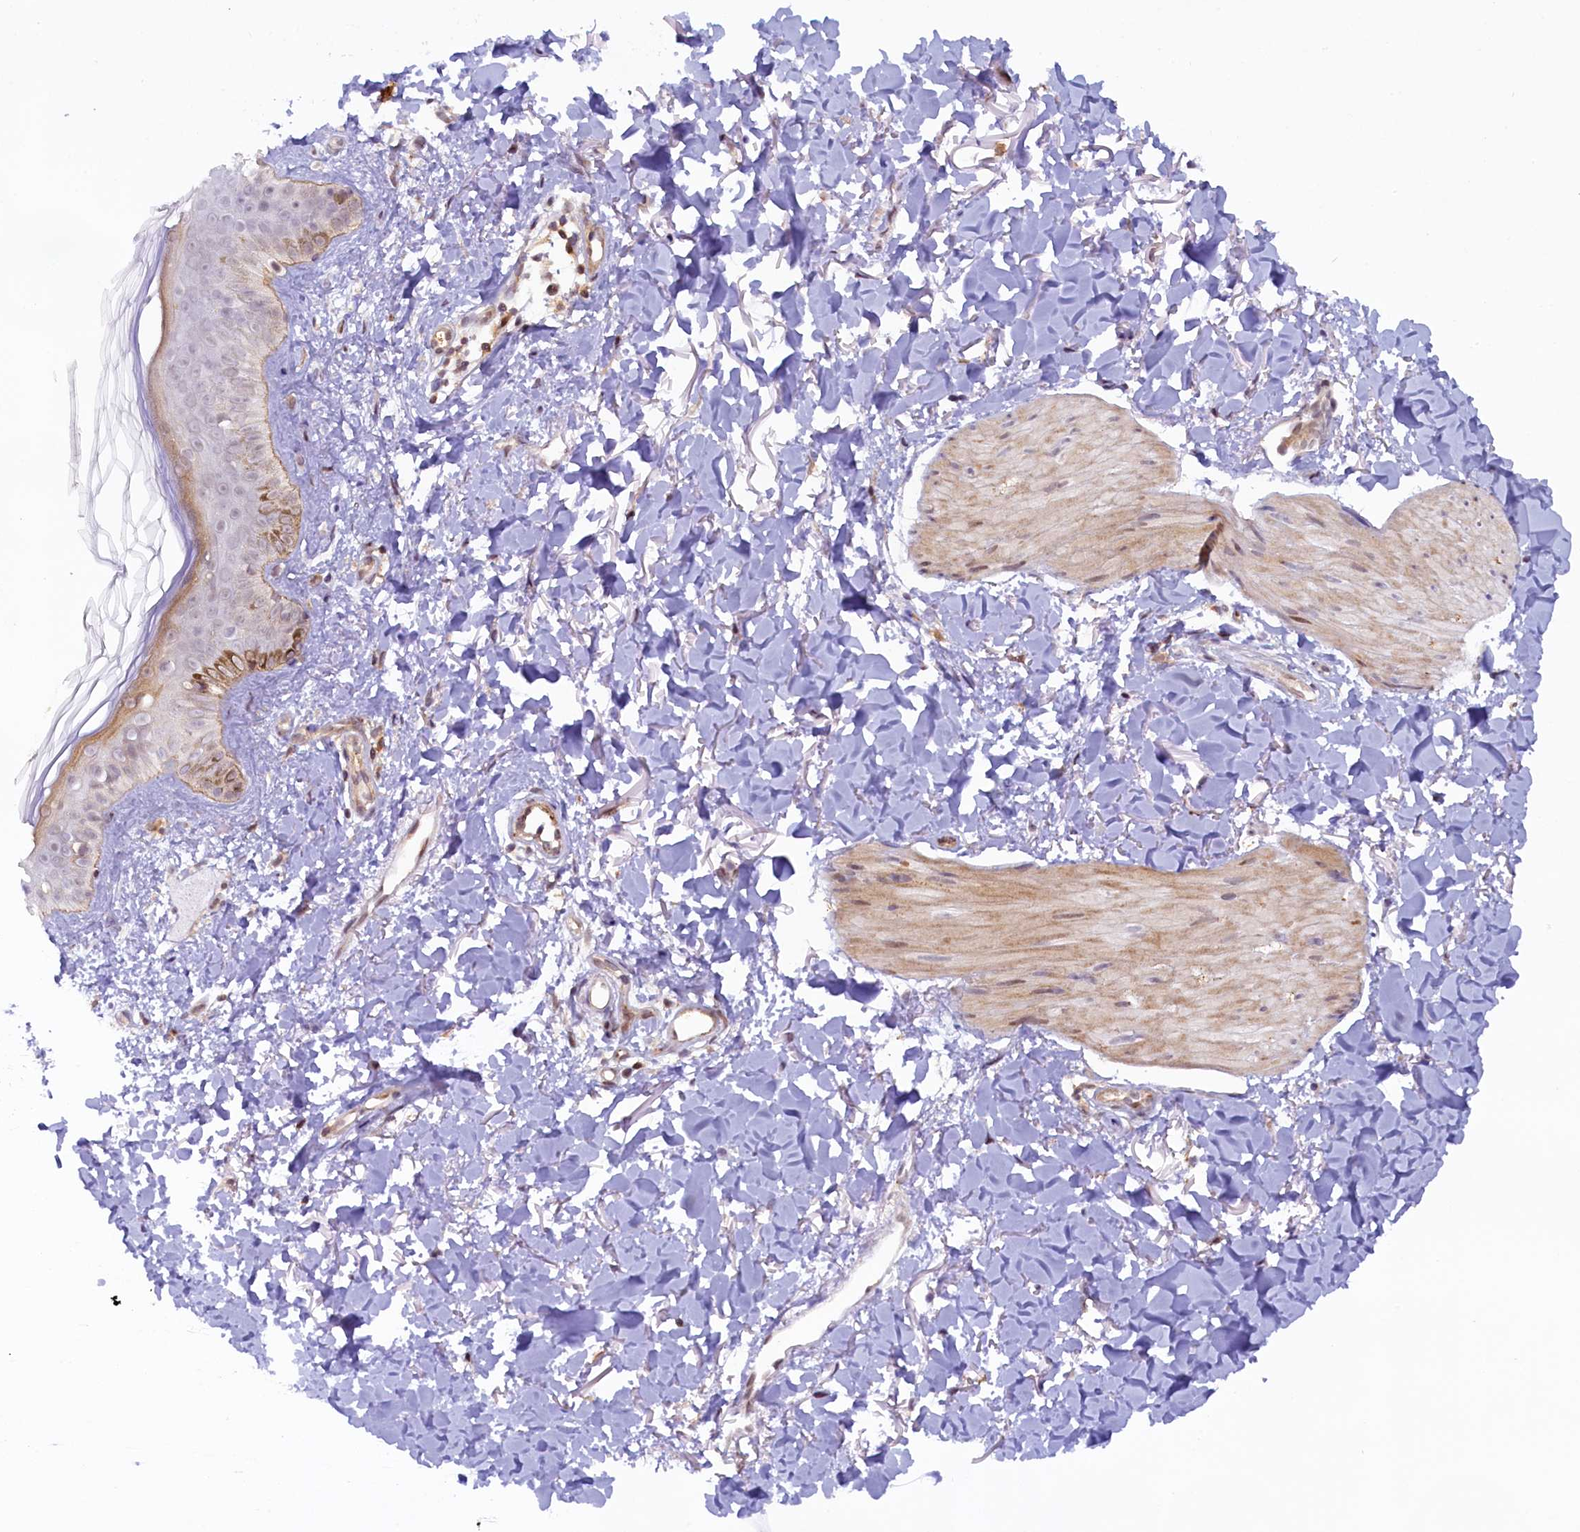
{"staining": {"intensity": "moderate", "quantity": ">75%", "location": "cytoplasmic/membranous,nuclear"}, "tissue": "skin", "cell_type": "Fibroblasts", "image_type": "normal", "snomed": [{"axis": "morphology", "description": "Normal tissue, NOS"}, {"axis": "topography", "description": "Skin"}], "caption": "Brown immunohistochemical staining in benign human skin exhibits moderate cytoplasmic/membranous,nuclear staining in about >75% of fibroblasts. The protein is stained brown, and the nuclei are stained in blue (DAB IHC with brightfield microscopy, high magnification).", "gene": "FCHO1", "patient": {"sex": "female", "age": 58}}